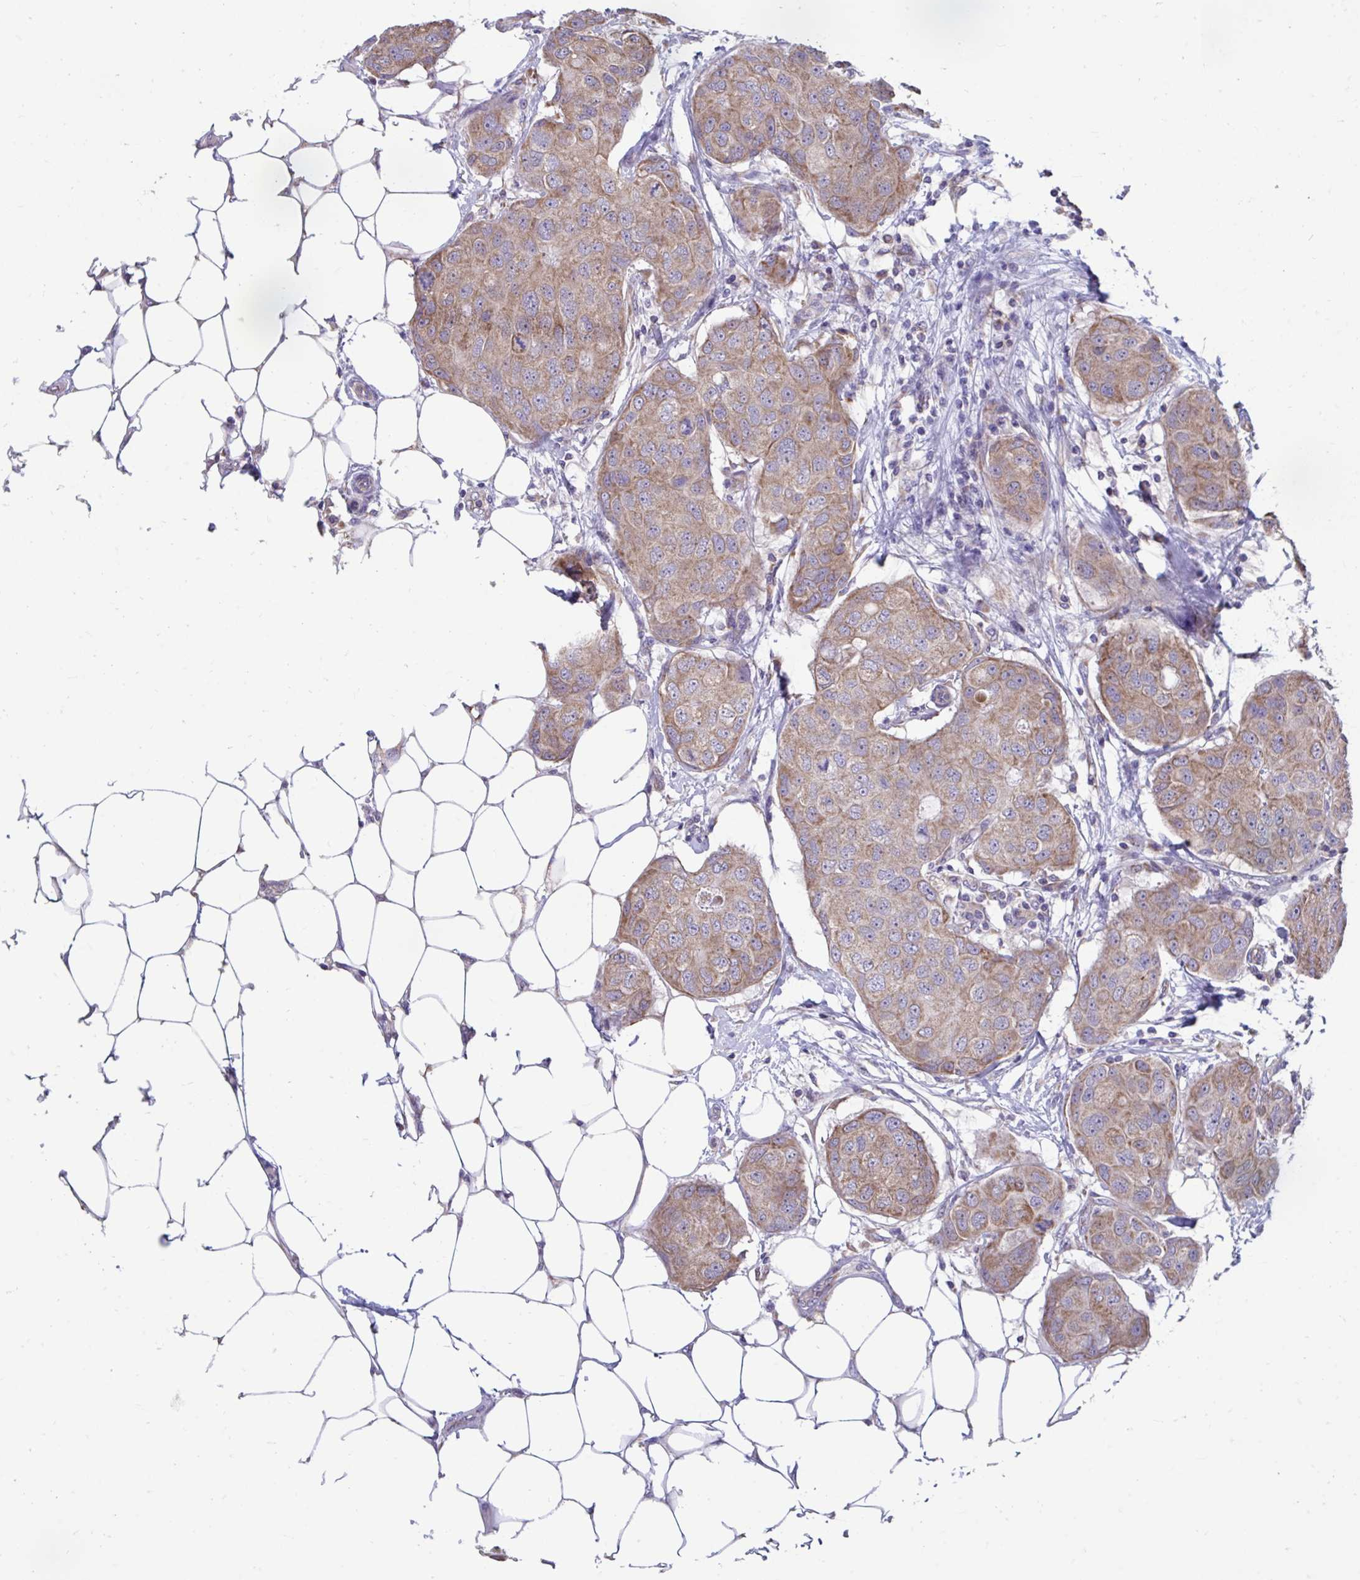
{"staining": {"intensity": "moderate", "quantity": ">75%", "location": "cytoplasmic/membranous"}, "tissue": "breast cancer", "cell_type": "Tumor cells", "image_type": "cancer", "snomed": [{"axis": "morphology", "description": "Duct carcinoma"}, {"axis": "topography", "description": "Breast"}, {"axis": "topography", "description": "Lymph node"}], "caption": "Approximately >75% of tumor cells in breast infiltrating ductal carcinoma demonstrate moderate cytoplasmic/membranous protein positivity as visualized by brown immunohistochemical staining.", "gene": "LINGO4", "patient": {"sex": "female", "age": 80}}